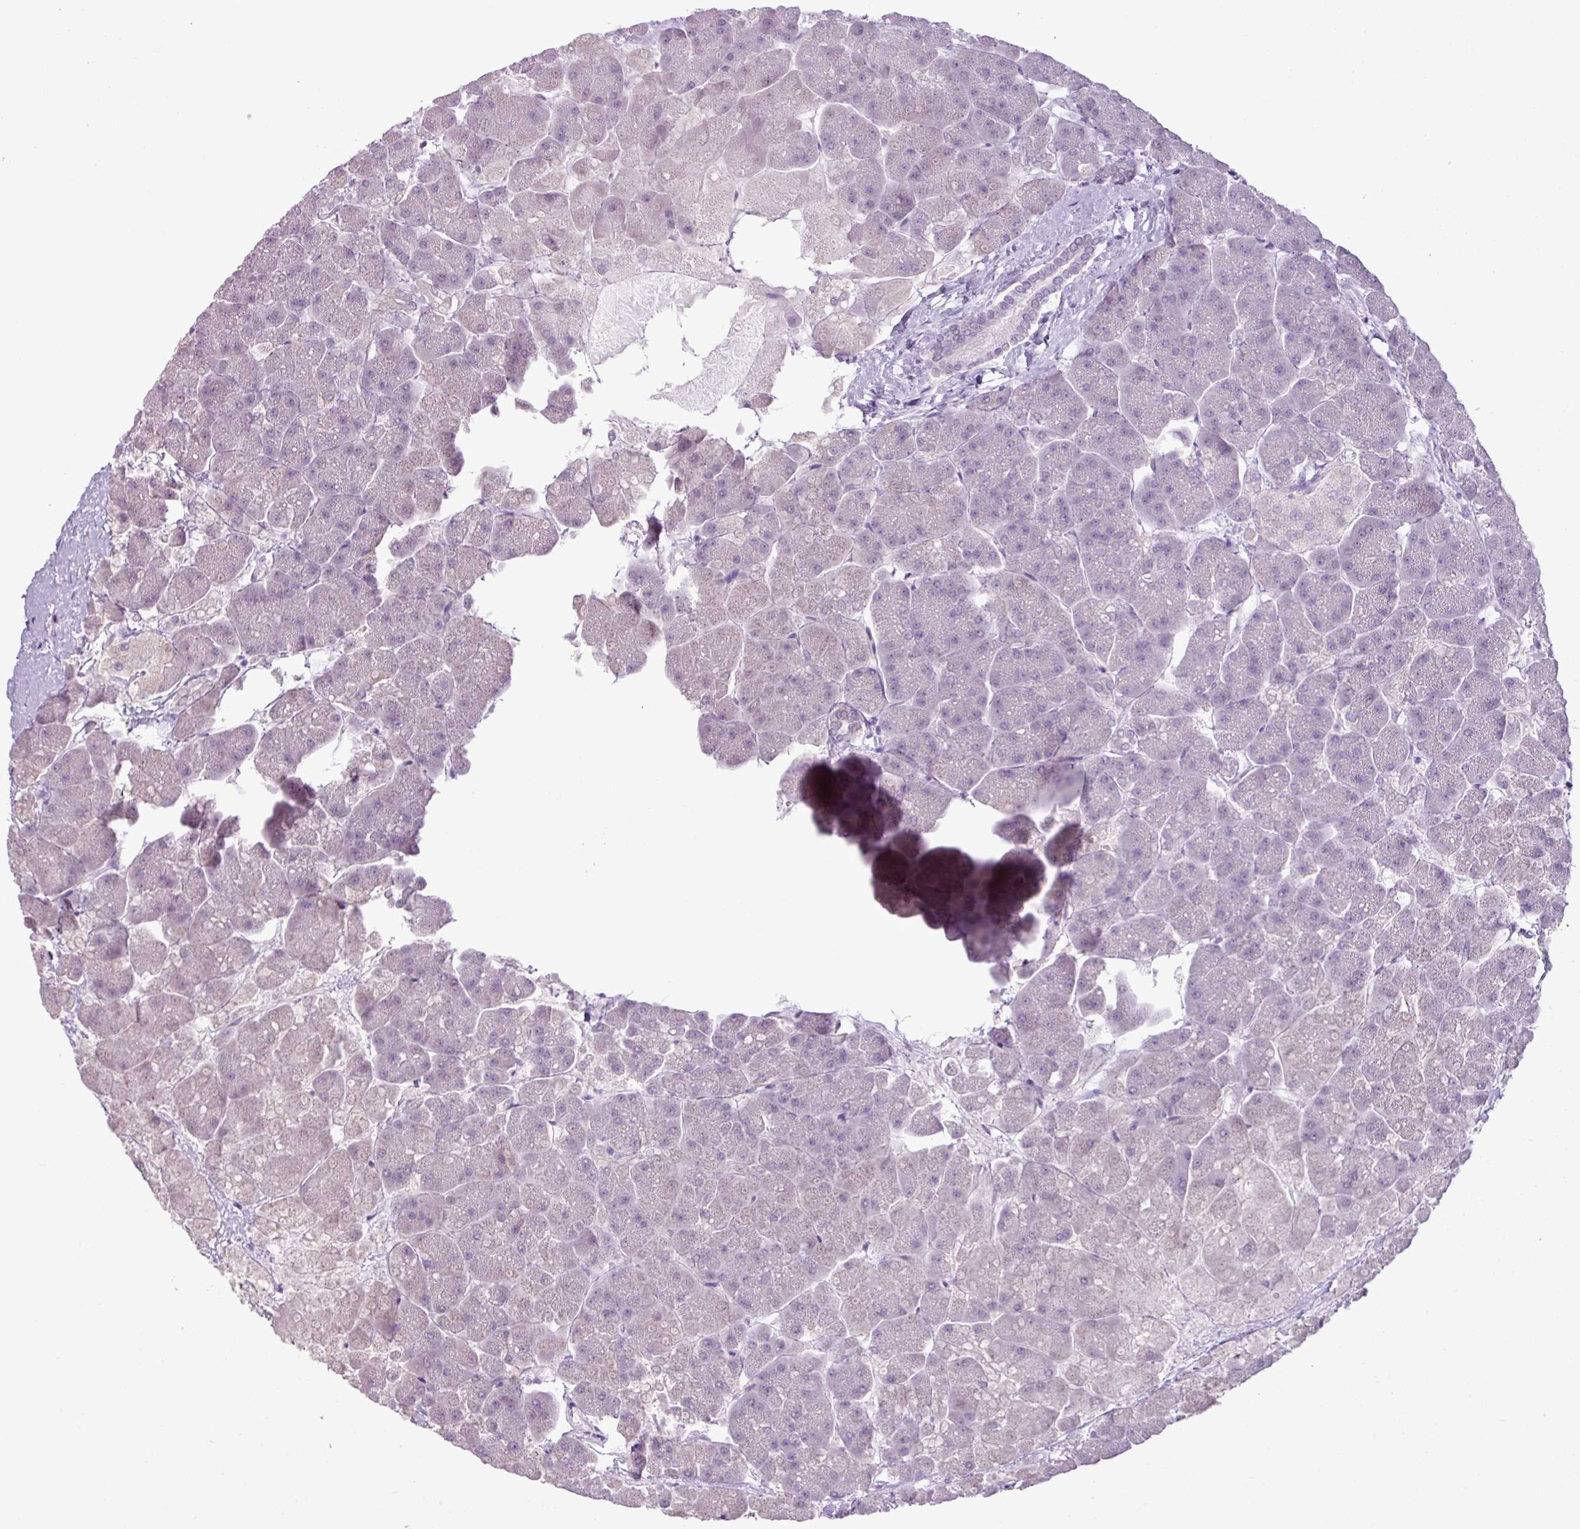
{"staining": {"intensity": "negative", "quantity": "none", "location": "none"}, "tissue": "pancreas", "cell_type": "Exocrine glandular cells", "image_type": "normal", "snomed": [{"axis": "morphology", "description": "Normal tissue, NOS"}, {"axis": "topography", "description": "Pancreas"}, {"axis": "topography", "description": "Peripheral nerve tissue"}], "caption": "Photomicrograph shows no protein expression in exocrine glandular cells of benign pancreas. Nuclei are stained in blue.", "gene": "HTR3E", "patient": {"sex": "male", "age": 54}}